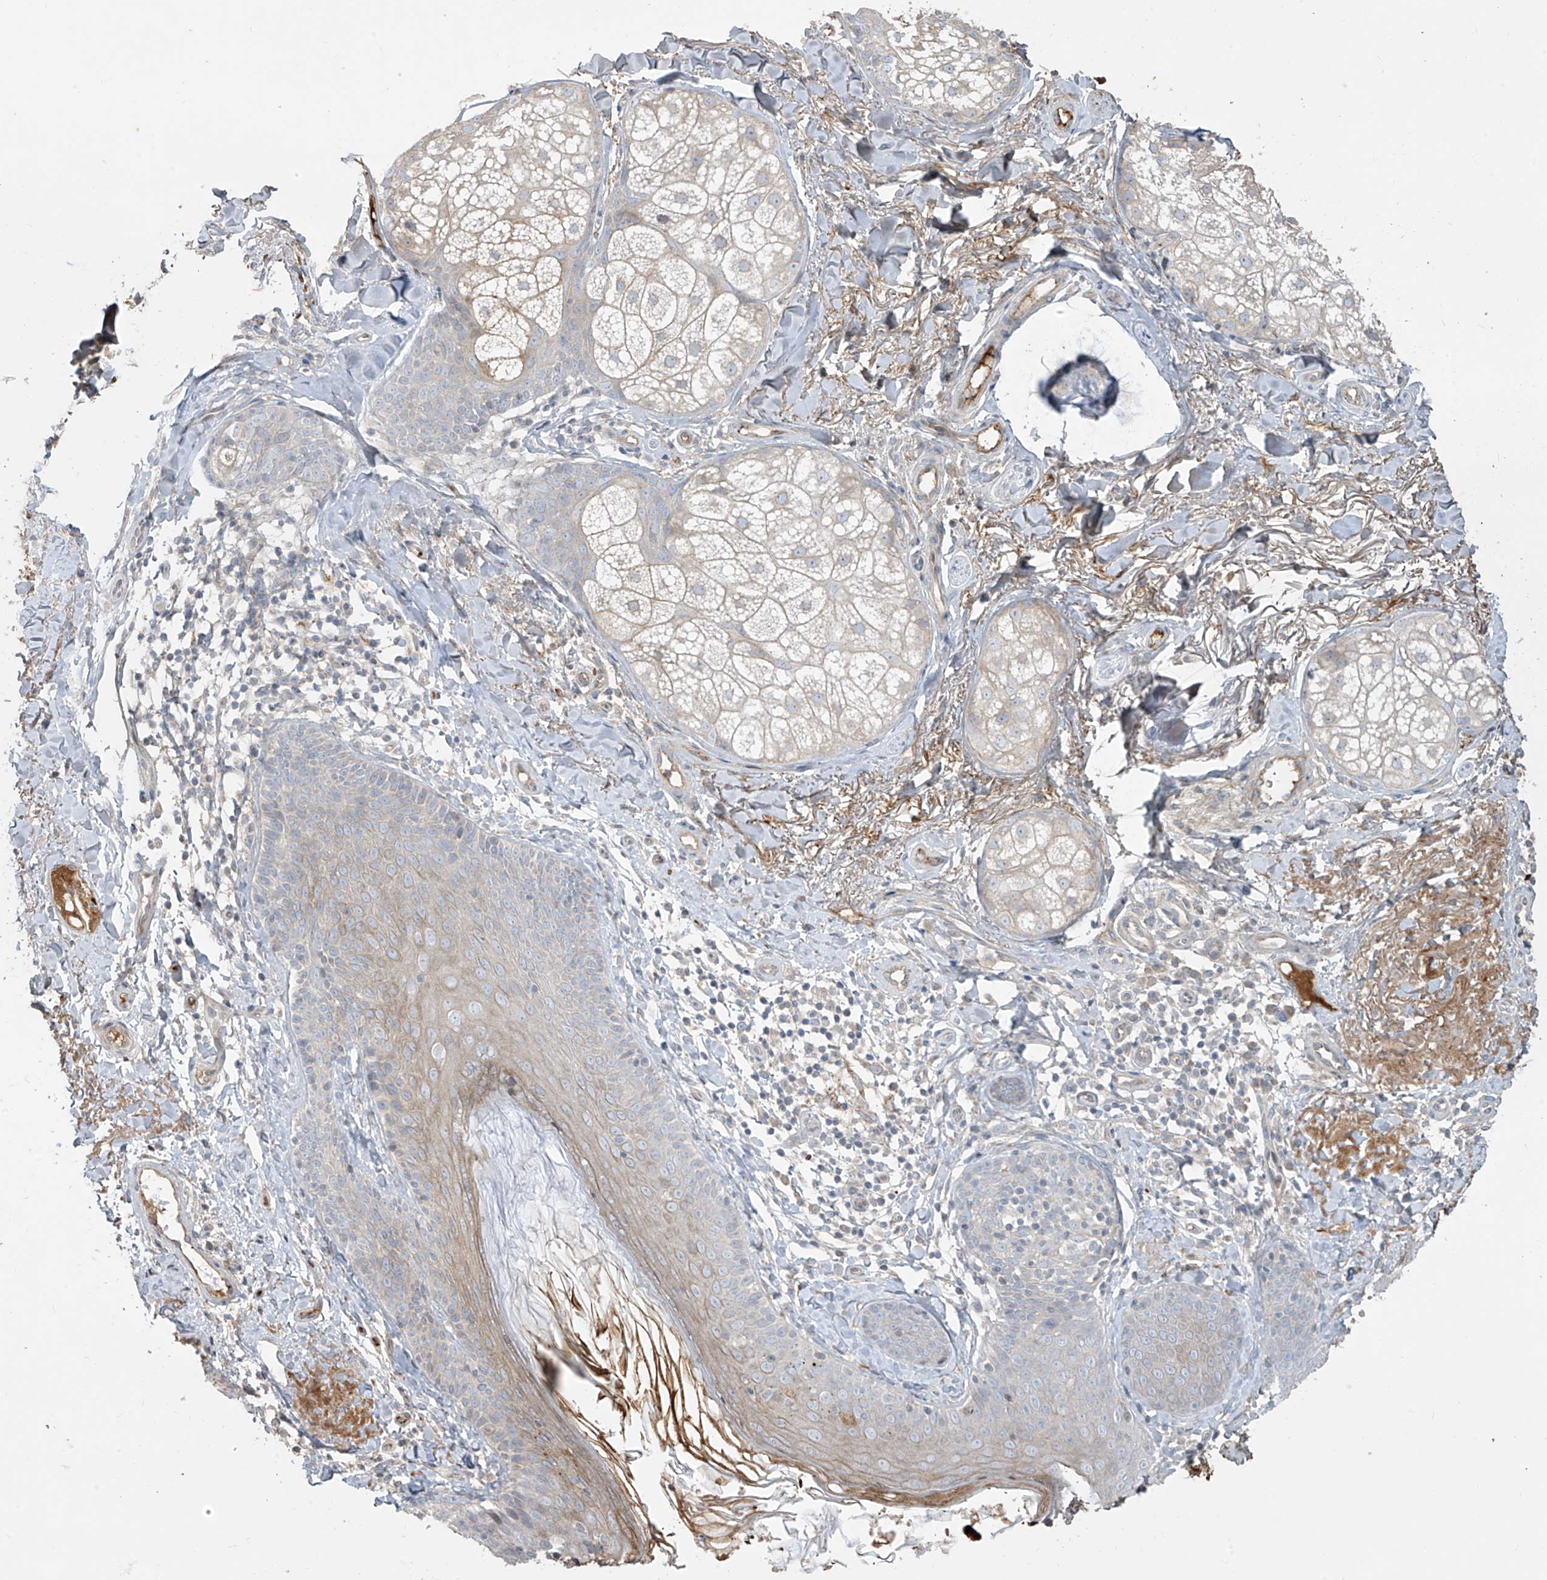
{"staining": {"intensity": "weak", "quantity": "25%-75%", "location": "cytoplasmic/membranous"}, "tissue": "skin", "cell_type": "Fibroblasts", "image_type": "normal", "snomed": [{"axis": "morphology", "description": "Normal tissue, NOS"}, {"axis": "topography", "description": "Skin"}], "caption": "About 25%-75% of fibroblasts in benign human skin reveal weak cytoplasmic/membranous protein expression as visualized by brown immunohistochemical staining.", "gene": "ABTB1", "patient": {"sex": "male", "age": 57}}